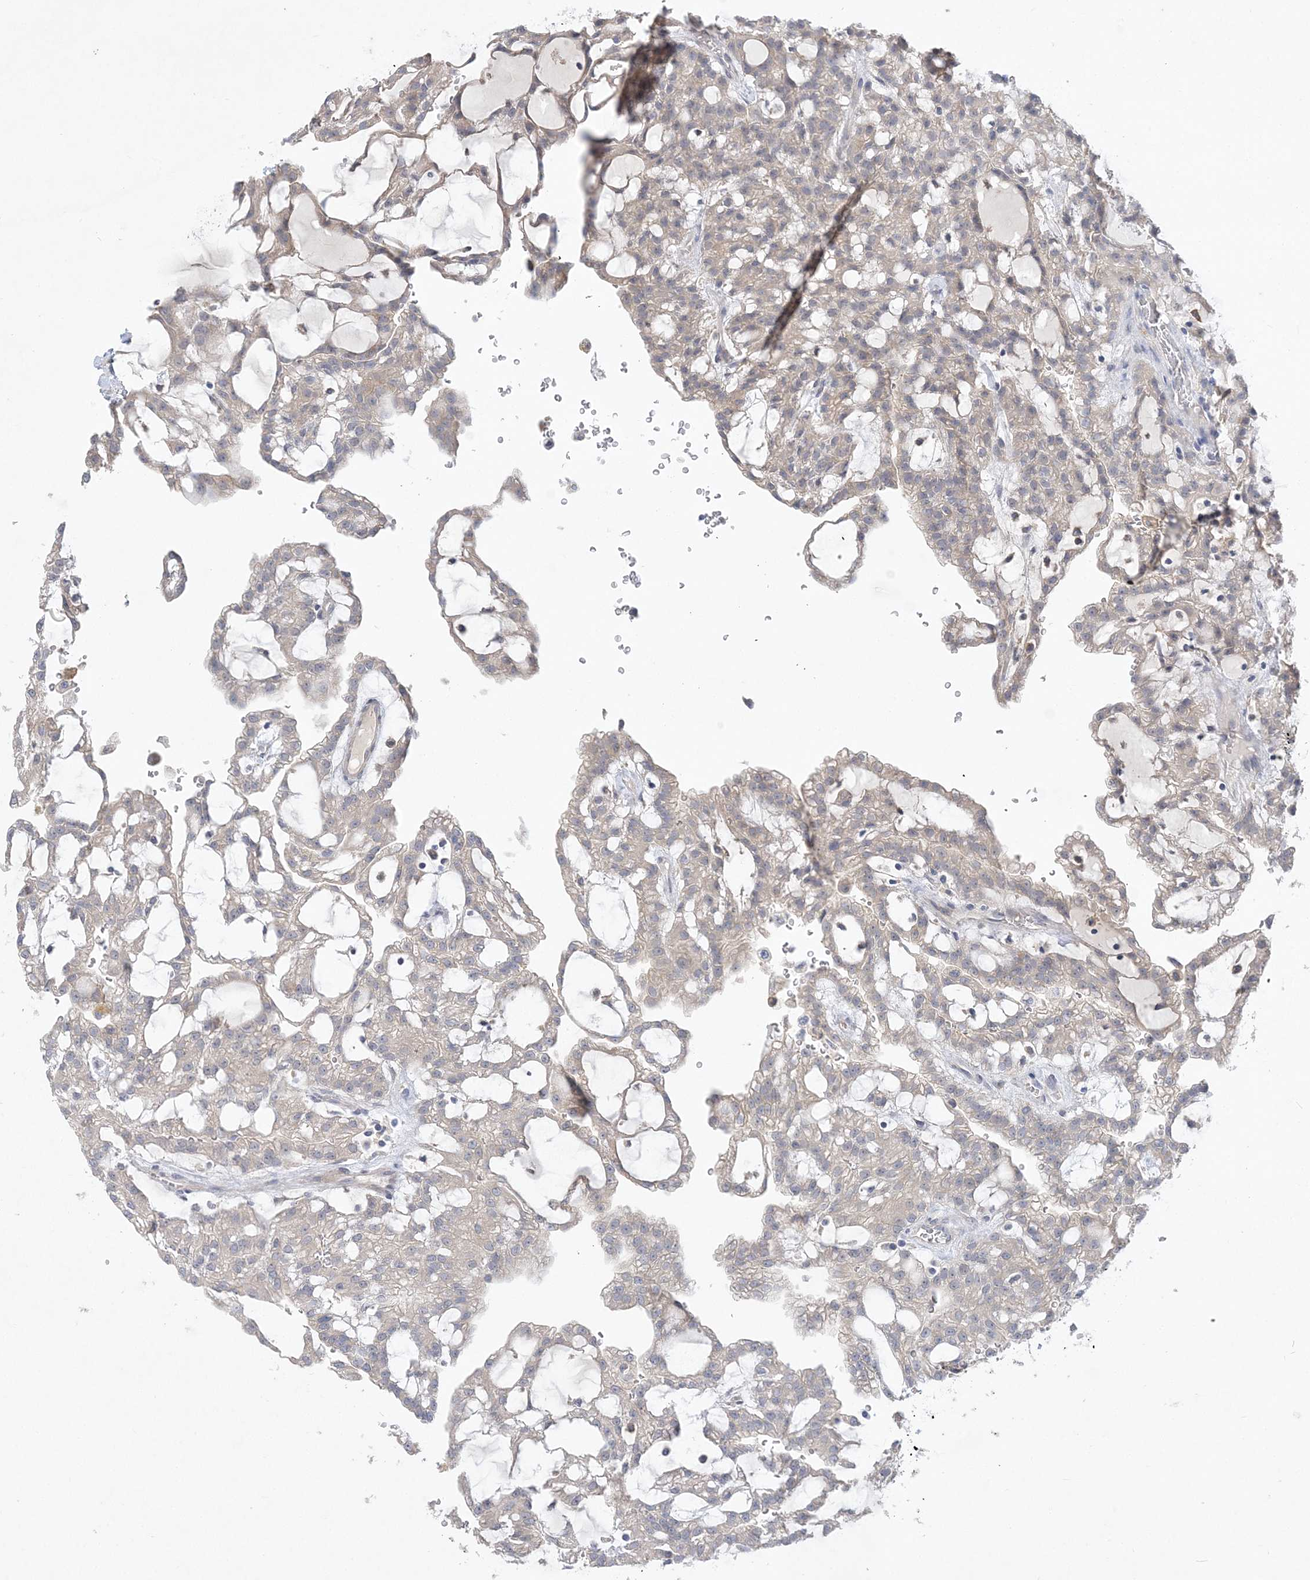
{"staining": {"intensity": "negative", "quantity": "none", "location": "none"}, "tissue": "renal cancer", "cell_type": "Tumor cells", "image_type": "cancer", "snomed": [{"axis": "morphology", "description": "Adenocarcinoma, NOS"}, {"axis": "topography", "description": "Kidney"}], "caption": "DAB immunohistochemical staining of human adenocarcinoma (renal) exhibits no significant expression in tumor cells. Brightfield microscopy of IHC stained with DAB (brown) and hematoxylin (blue), captured at high magnification.", "gene": "ANKRD35", "patient": {"sex": "male", "age": 63}}